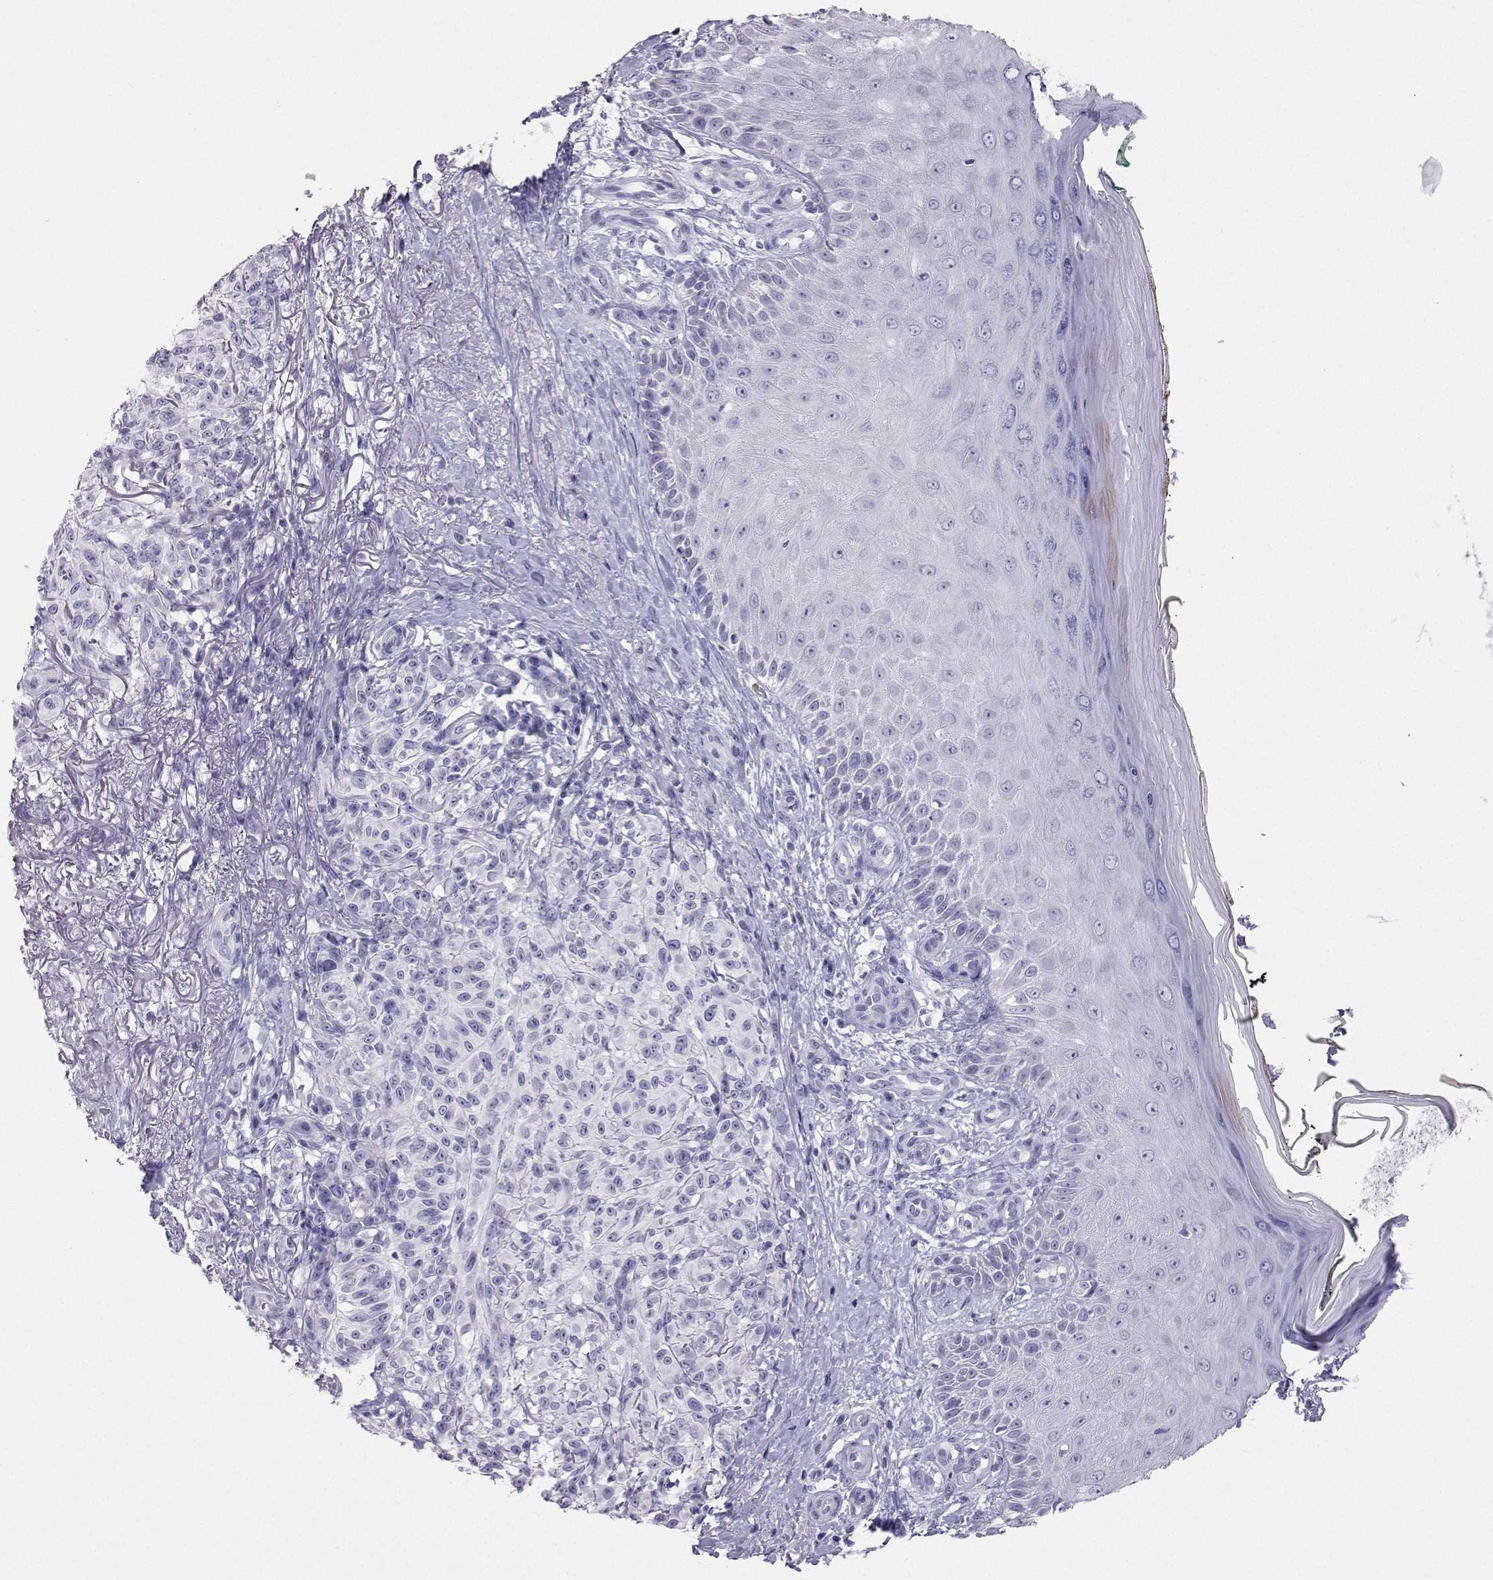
{"staining": {"intensity": "negative", "quantity": "none", "location": "none"}, "tissue": "melanoma", "cell_type": "Tumor cells", "image_type": "cancer", "snomed": [{"axis": "morphology", "description": "Malignant melanoma, NOS"}, {"axis": "topography", "description": "Skin"}], "caption": "Melanoma was stained to show a protein in brown. There is no significant expression in tumor cells.", "gene": "PLIN4", "patient": {"sex": "female", "age": 85}}